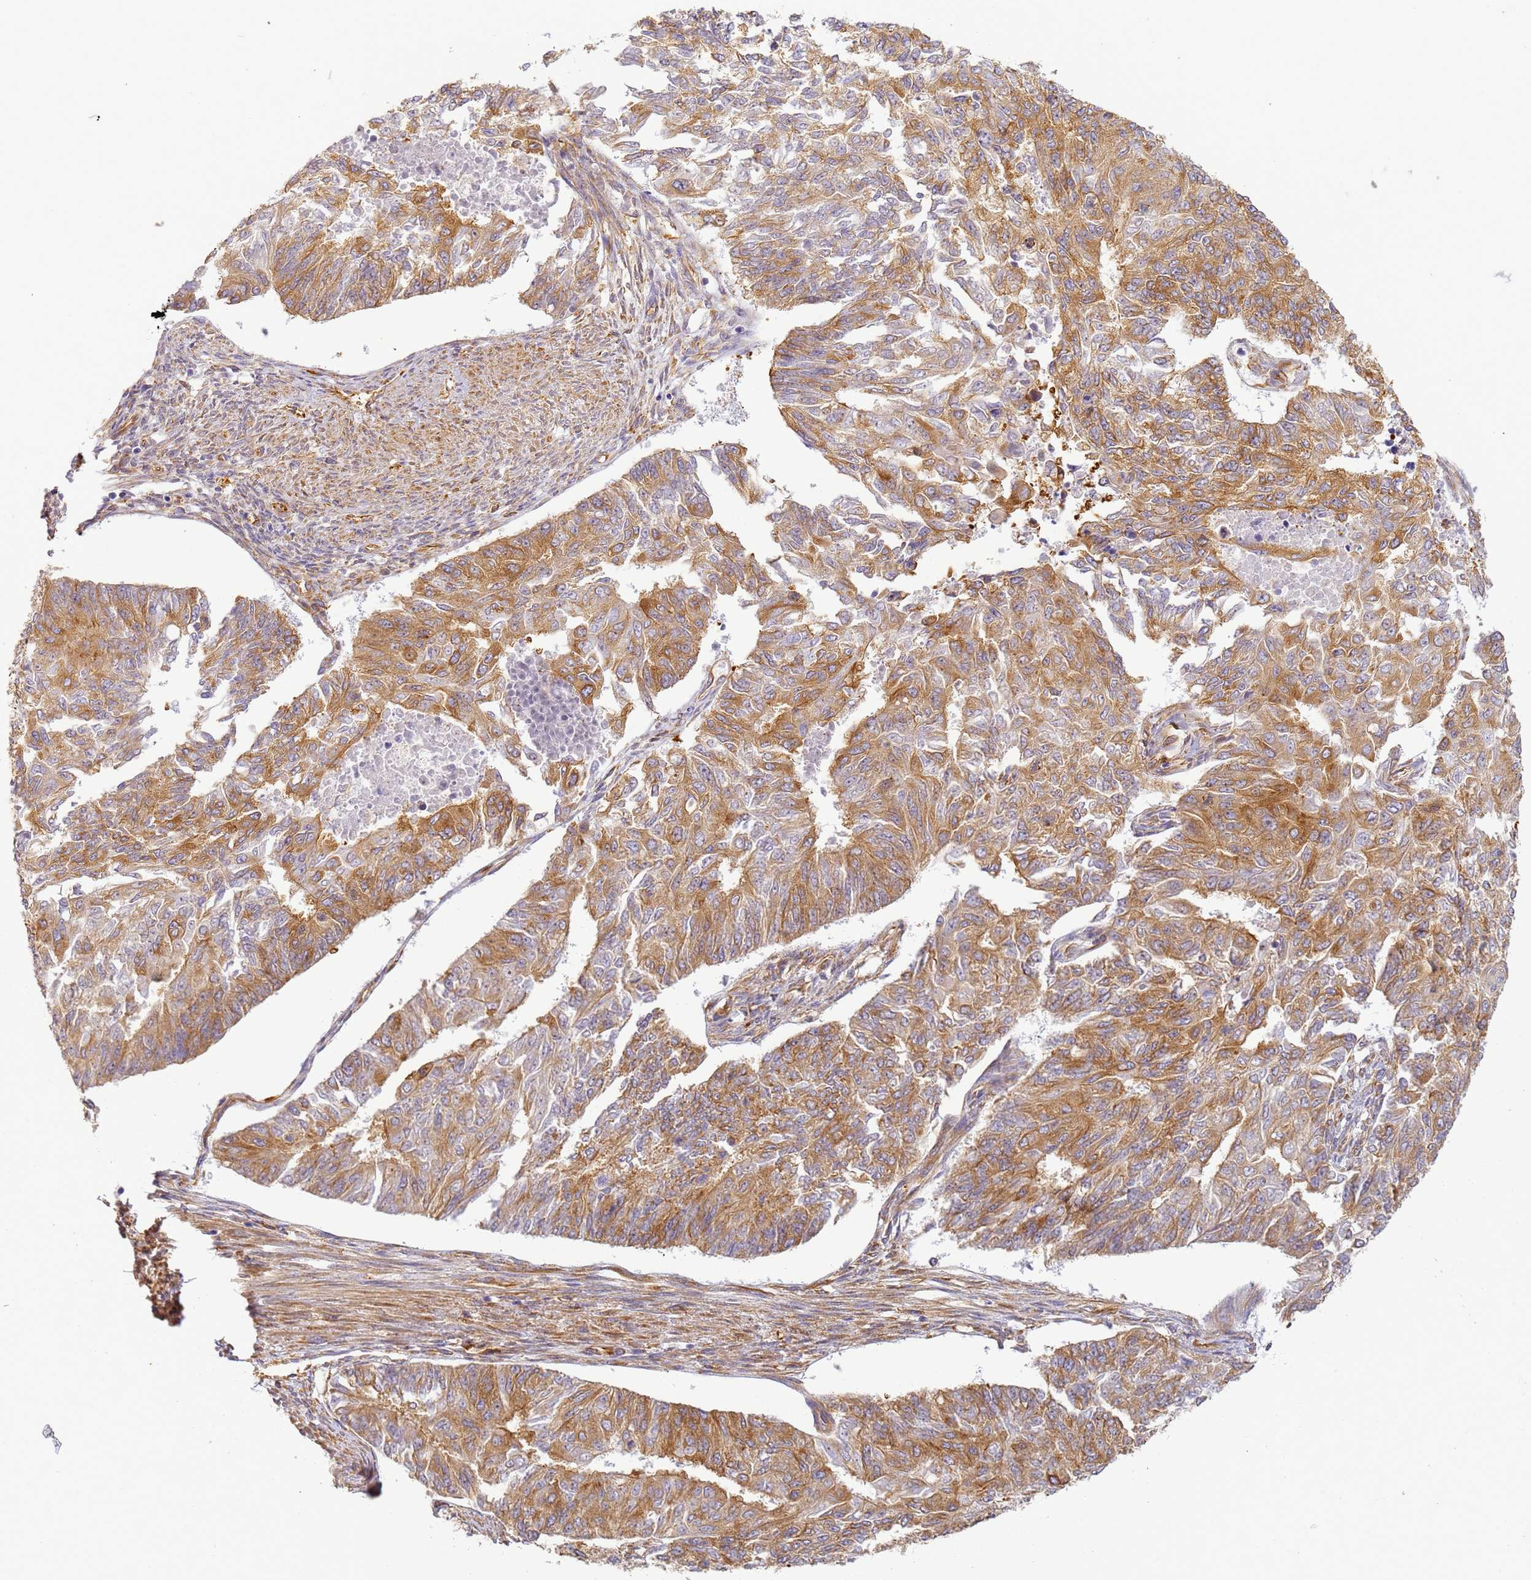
{"staining": {"intensity": "moderate", "quantity": ">75%", "location": "cytoplasmic/membranous"}, "tissue": "endometrial cancer", "cell_type": "Tumor cells", "image_type": "cancer", "snomed": [{"axis": "morphology", "description": "Adenocarcinoma, NOS"}, {"axis": "topography", "description": "Endometrium"}], "caption": "Moderate cytoplasmic/membranous staining is present in approximately >75% of tumor cells in endometrial cancer (adenocarcinoma).", "gene": "DYNC1I2", "patient": {"sex": "female", "age": 32}}